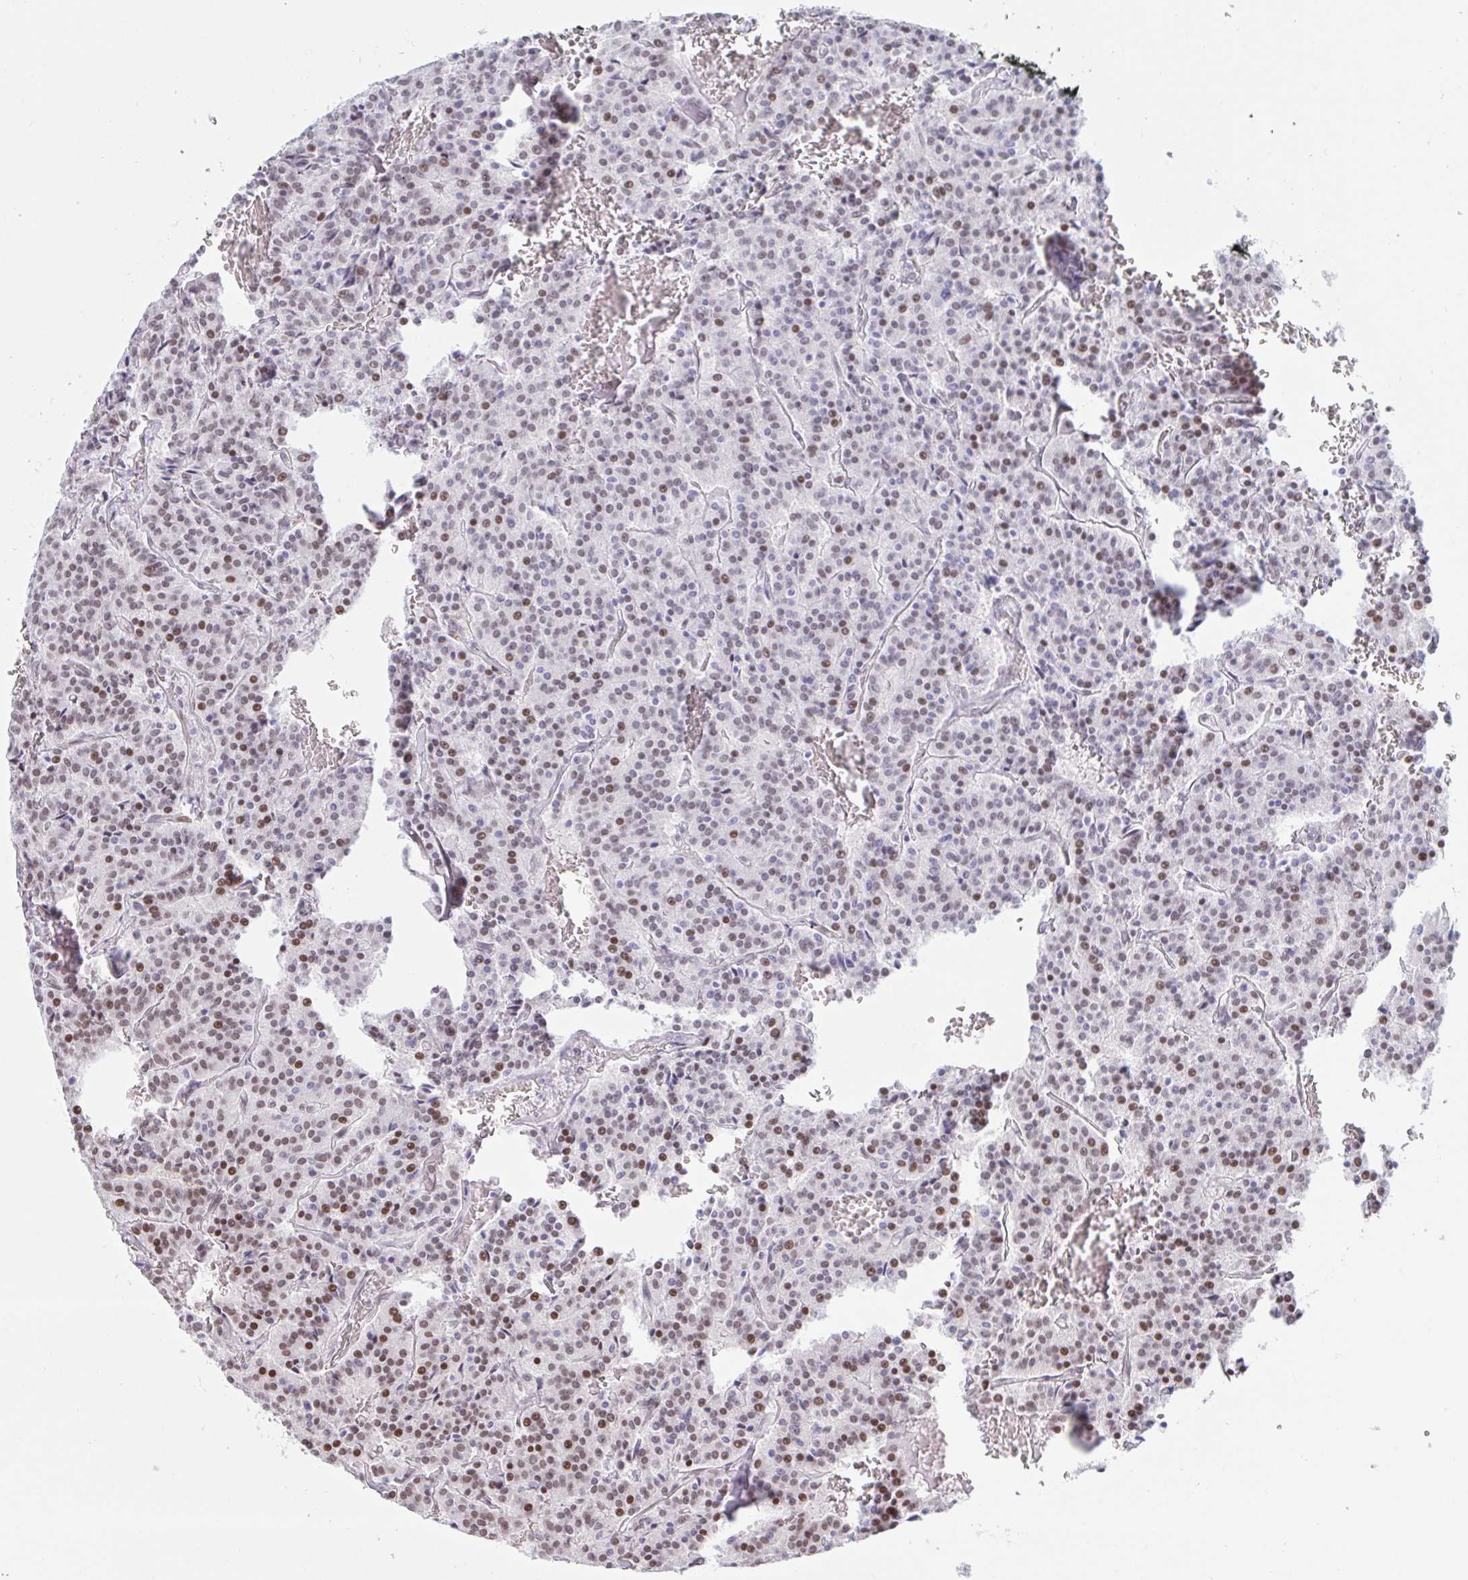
{"staining": {"intensity": "moderate", "quantity": "25%-75%", "location": "nuclear"}, "tissue": "carcinoid", "cell_type": "Tumor cells", "image_type": "cancer", "snomed": [{"axis": "morphology", "description": "Carcinoid, malignant, NOS"}, {"axis": "topography", "description": "Lung"}], "caption": "A brown stain highlights moderate nuclear expression of a protein in malignant carcinoid tumor cells. The staining is performed using DAB brown chromogen to label protein expression. The nuclei are counter-stained blue using hematoxylin.", "gene": "CBFA2T2", "patient": {"sex": "male", "age": 70}}